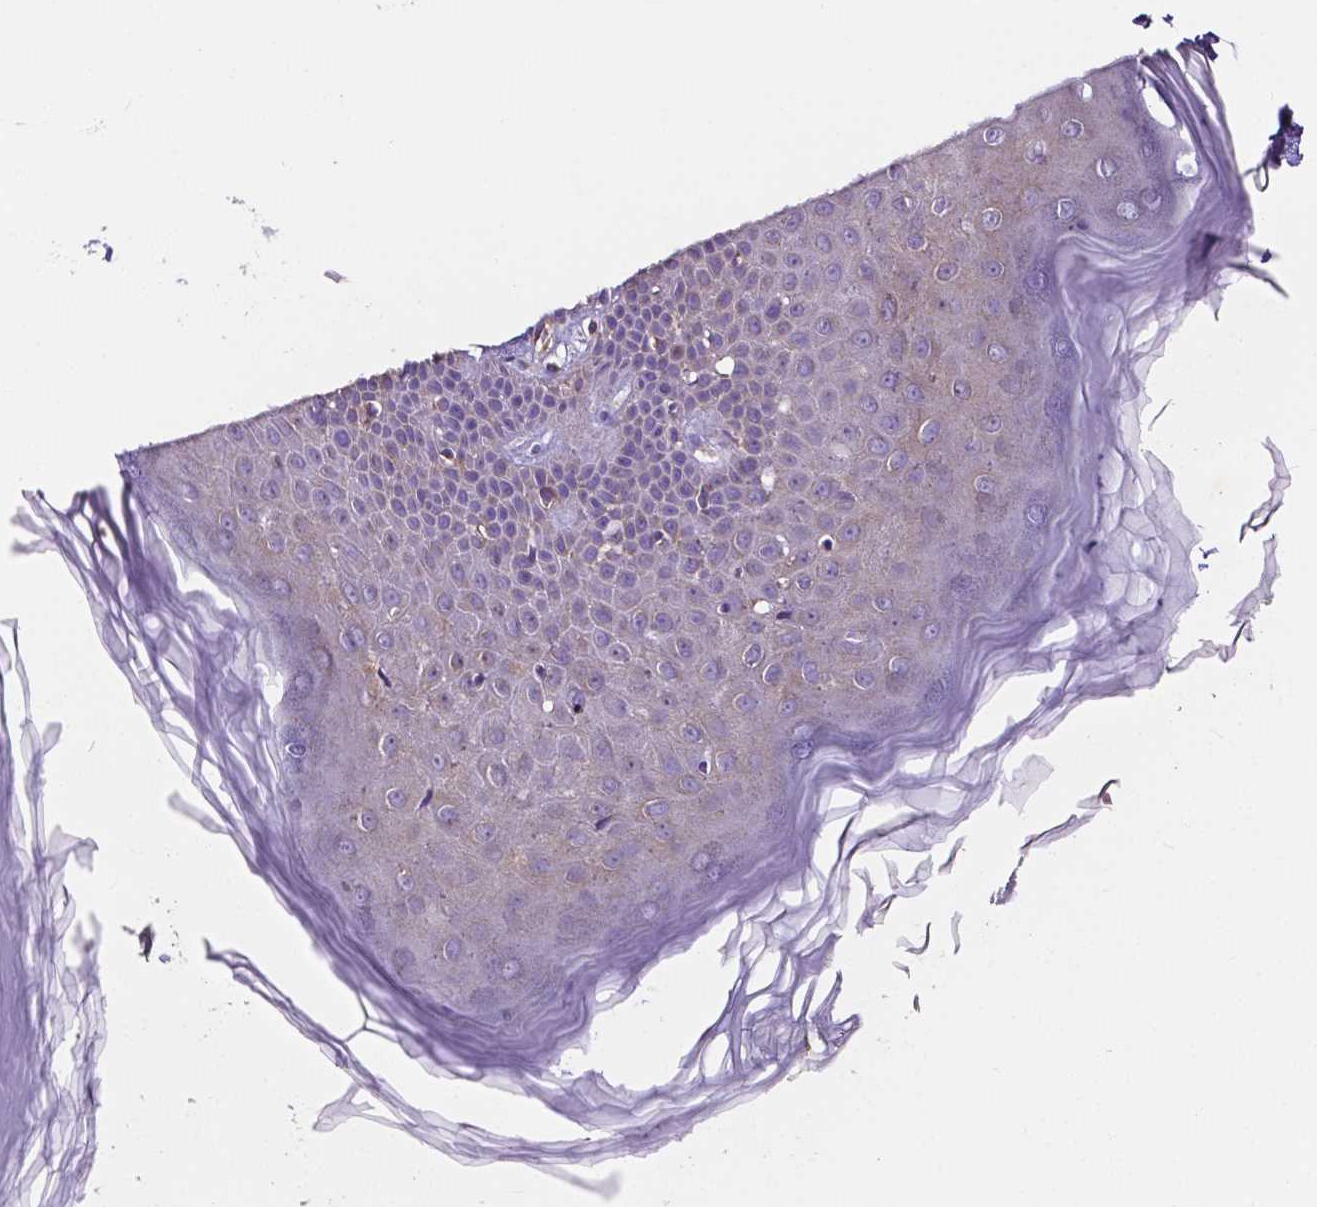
{"staining": {"intensity": "negative", "quantity": "none", "location": "none"}, "tissue": "skin", "cell_type": "Fibroblasts", "image_type": "normal", "snomed": [{"axis": "morphology", "description": "Normal tissue, NOS"}, {"axis": "topography", "description": "Skin"}], "caption": "Micrograph shows no protein expression in fibroblasts of unremarkable skin. The staining is performed using DAB (3,3'-diaminobenzidine) brown chromogen with nuclei counter-stained in using hematoxylin.", "gene": "DICER1", "patient": {"sex": "female", "age": 62}}